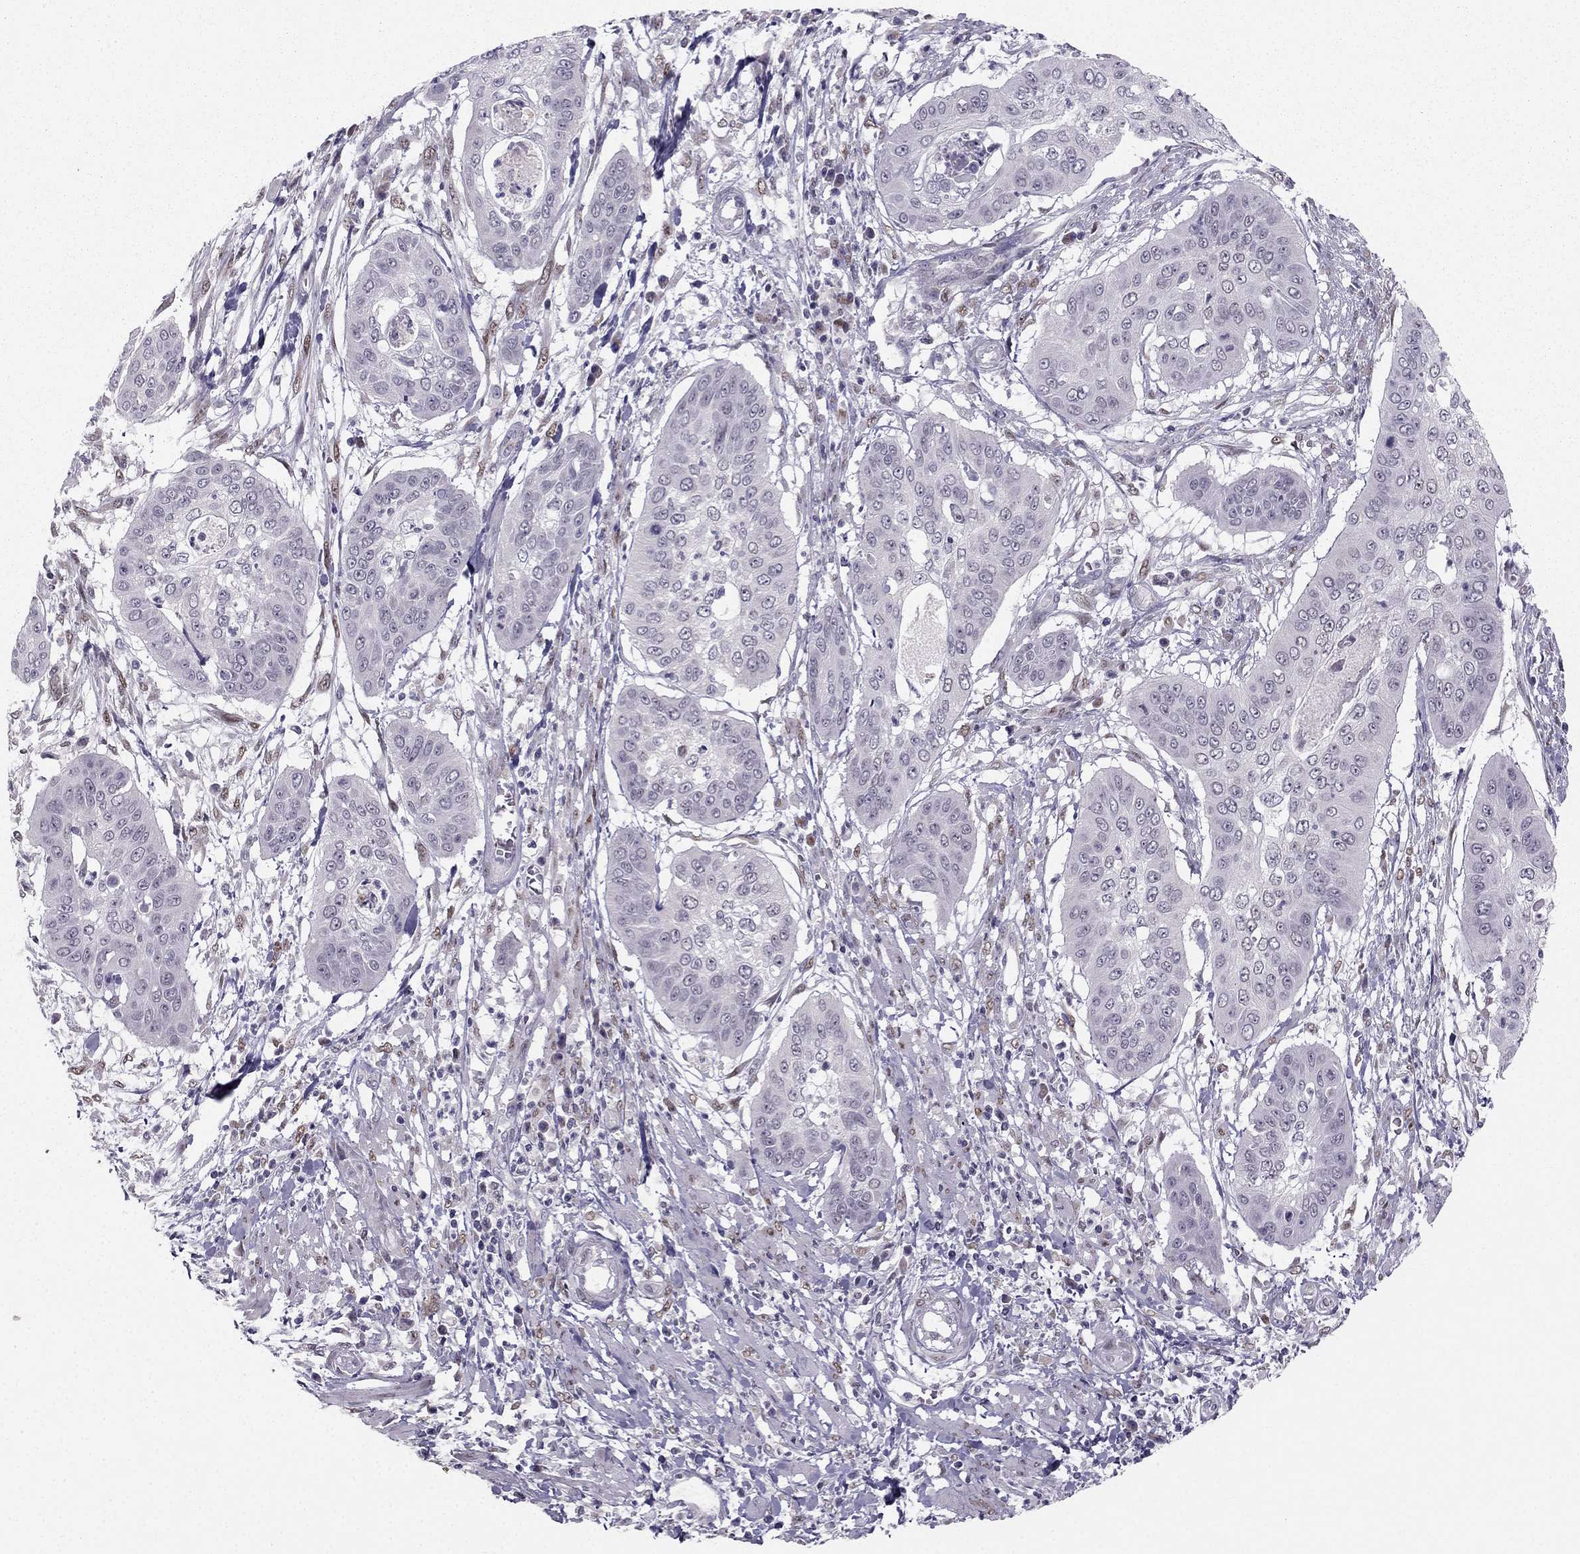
{"staining": {"intensity": "negative", "quantity": "none", "location": "none"}, "tissue": "cervical cancer", "cell_type": "Tumor cells", "image_type": "cancer", "snomed": [{"axis": "morphology", "description": "Squamous cell carcinoma, NOS"}, {"axis": "topography", "description": "Cervix"}], "caption": "Tumor cells are negative for brown protein staining in cervical squamous cell carcinoma. The staining is performed using DAB brown chromogen with nuclei counter-stained in using hematoxylin.", "gene": "TRPS1", "patient": {"sex": "female", "age": 39}}